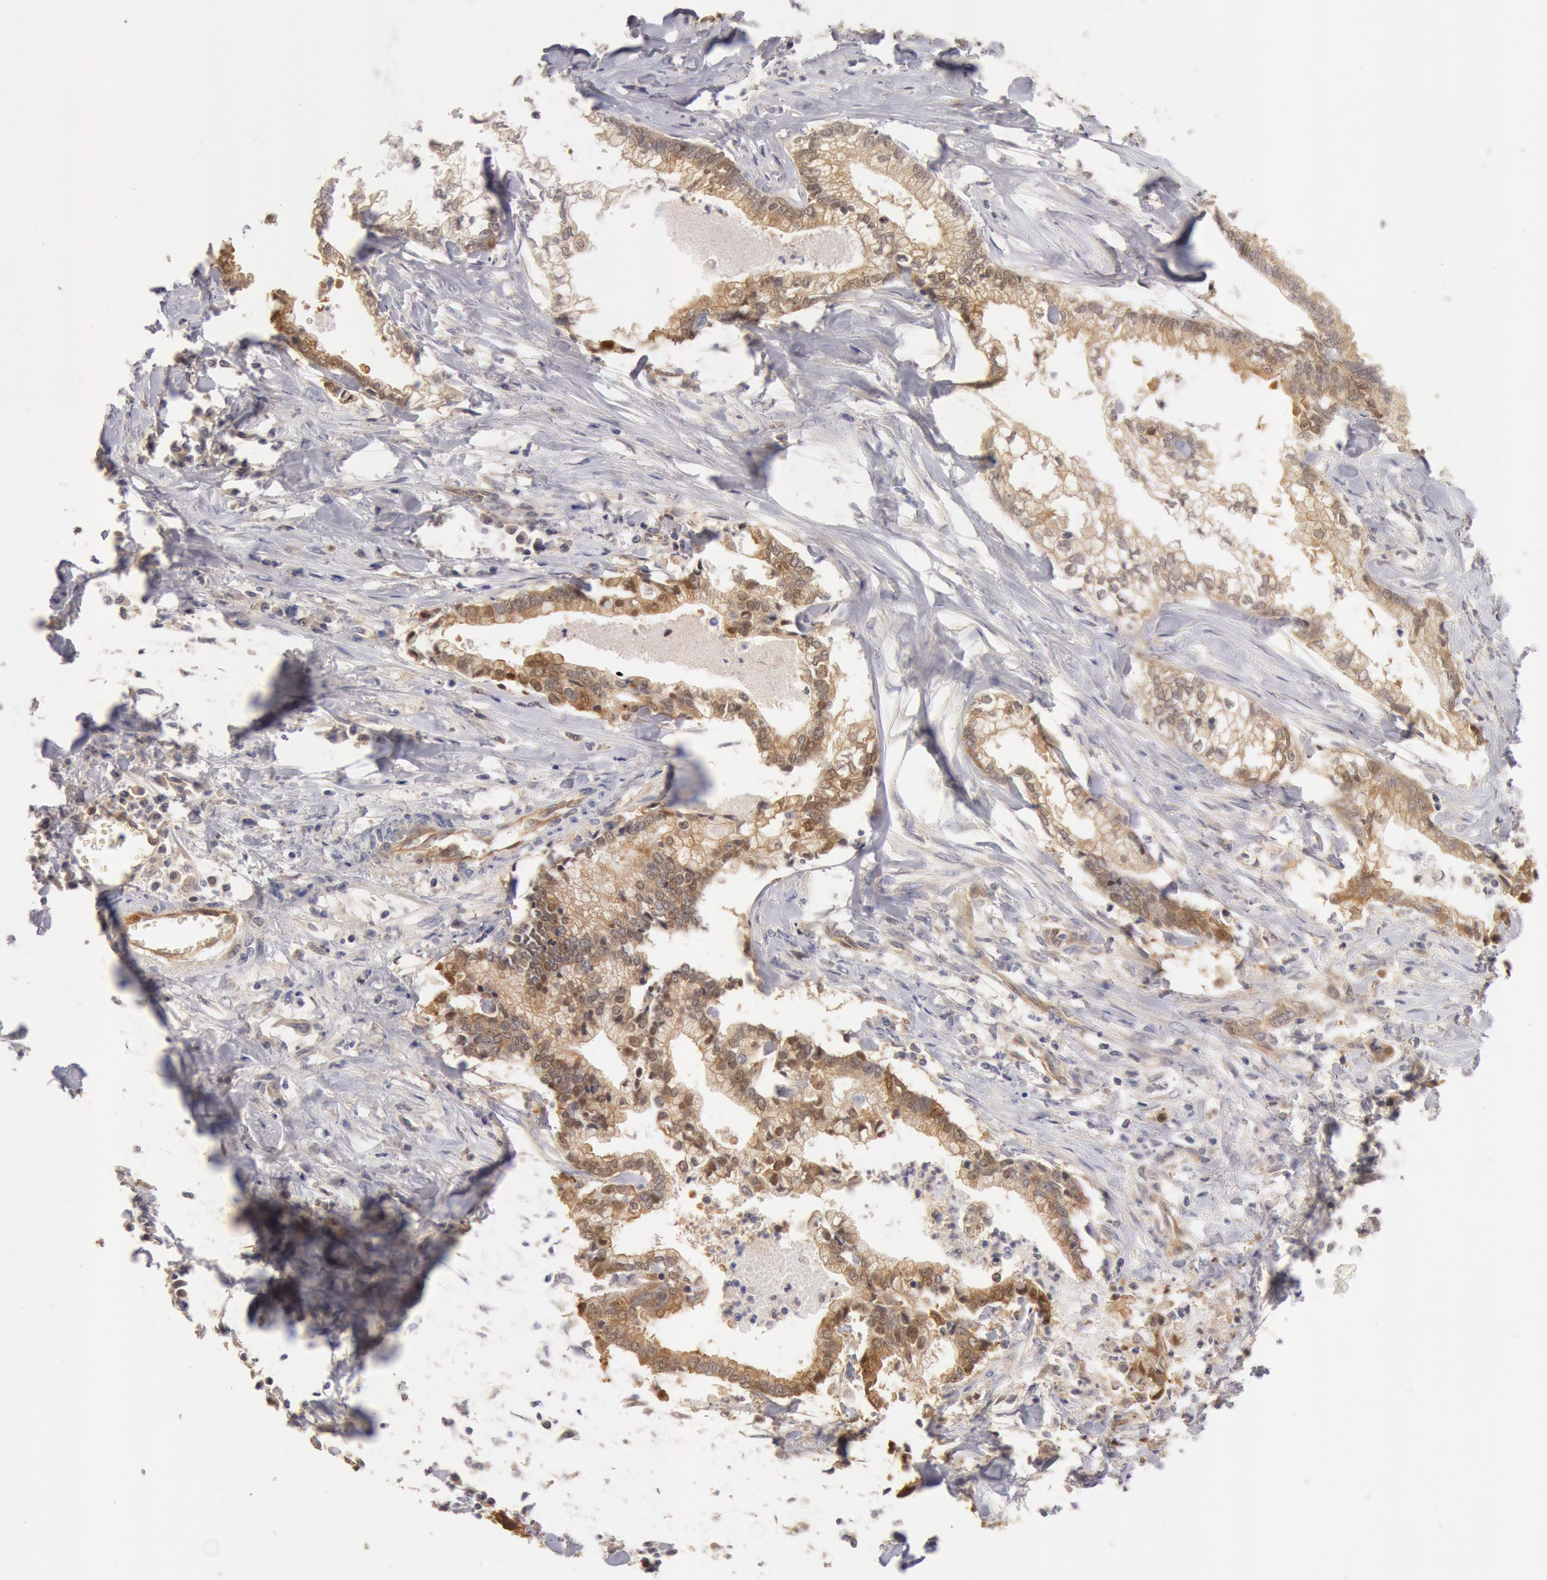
{"staining": {"intensity": "moderate", "quantity": ">75%", "location": "cytoplasmic/membranous"}, "tissue": "liver cancer", "cell_type": "Tumor cells", "image_type": "cancer", "snomed": [{"axis": "morphology", "description": "Cholangiocarcinoma"}, {"axis": "topography", "description": "Liver"}], "caption": "Liver cancer stained for a protein displays moderate cytoplasmic/membranous positivity in tumor cells. (DAB IHC with brightfield microscopy, high magnification).", "gene": "DNAJA1", "patient": {"sex": "male", "age": 57}}